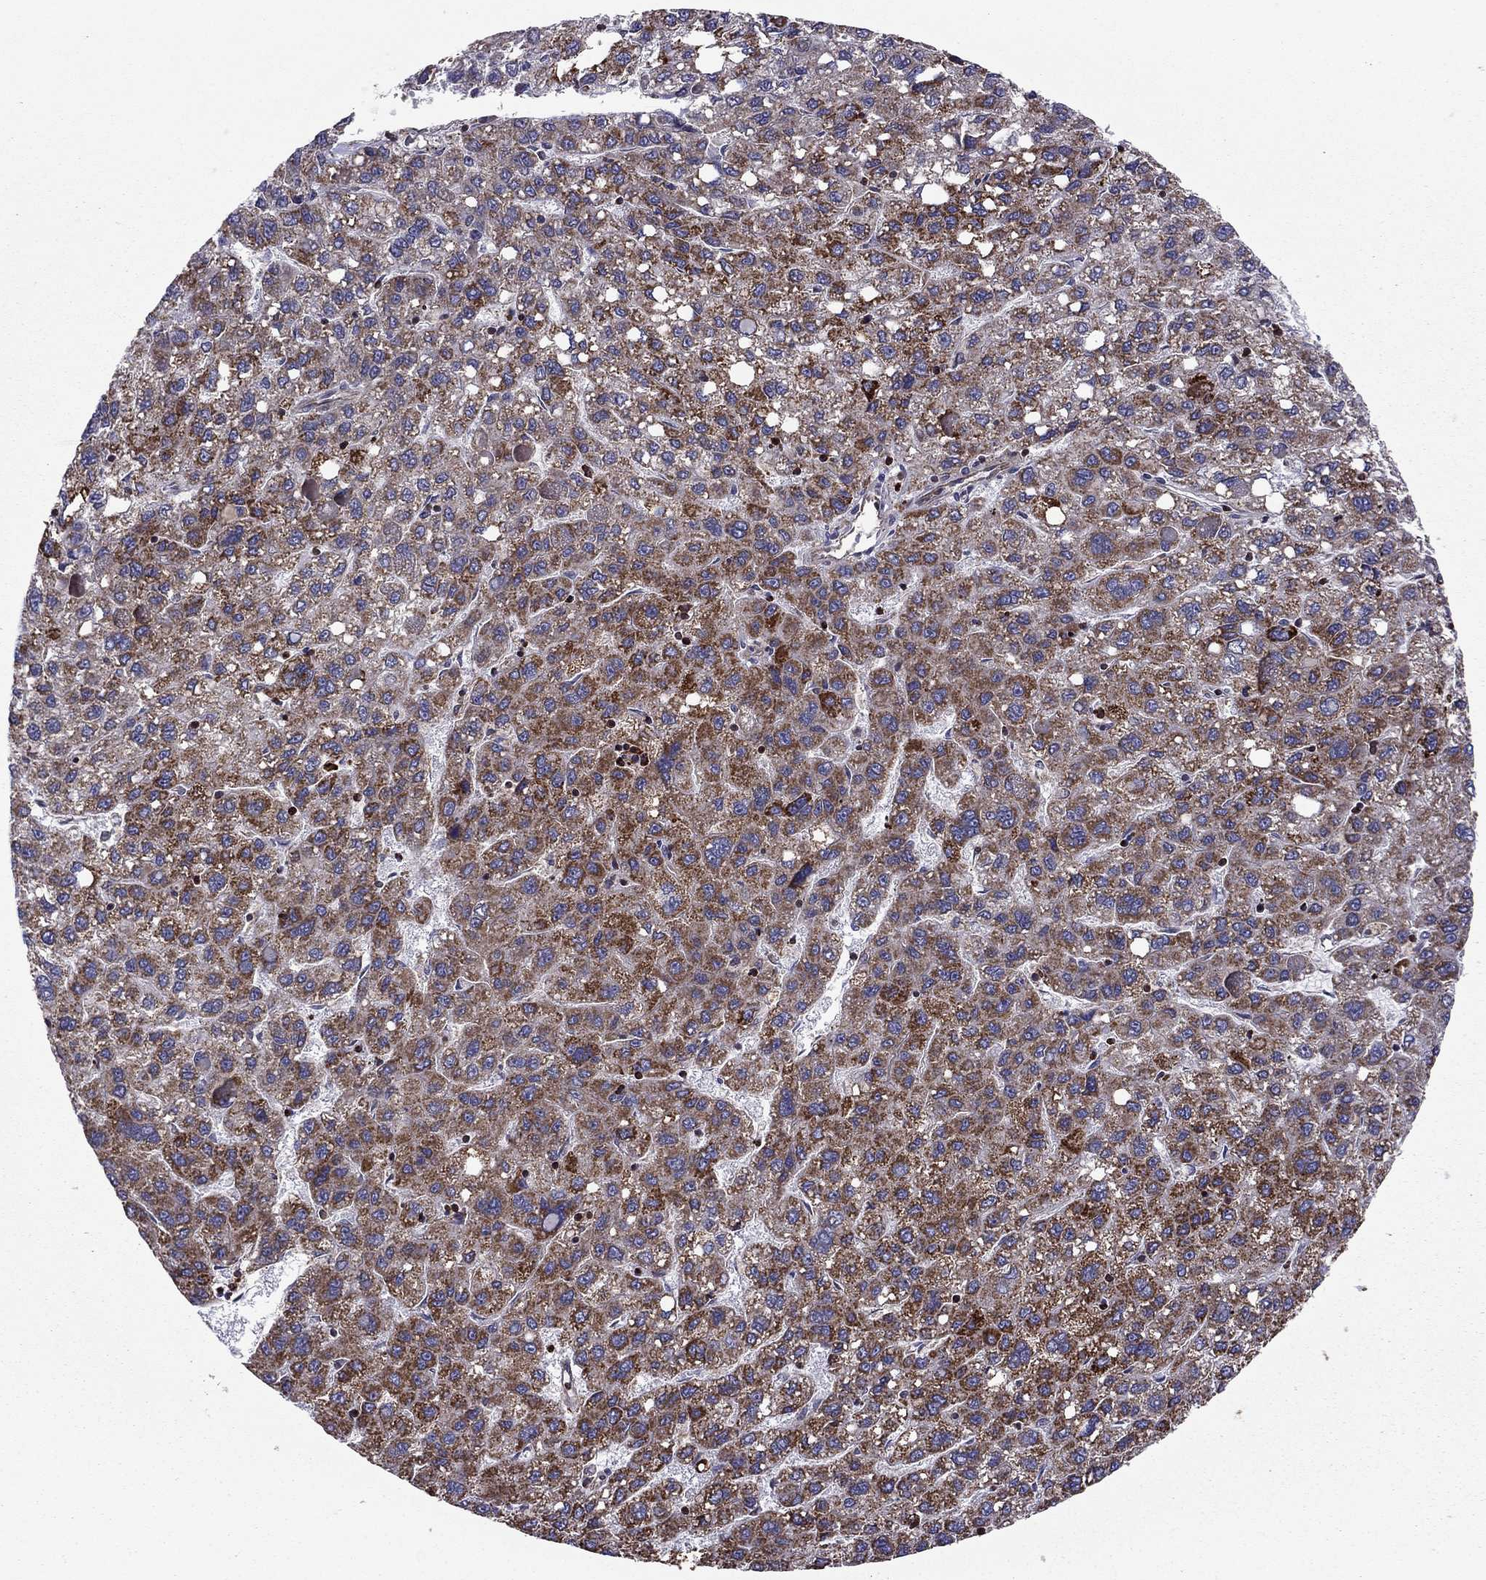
{"staining": {"intensity": "strong", "quantity": "25%-75%", "location": "cytoplasmic/membranous"}, "tissue": "liver cancer", "cell_type": "Tumor cells", "image_type": "cancer", "snomed": [{"axis": "morphology", "description": "Carcinoma, Hepatocellular, NOS"}, {"axis": "topography", "description": "Liver"}], "caption": "Immunohistochemical staining of human liver hepatocellular carcinoma demonstrates high levels of strong cytoplasmic/membranous positivity in about 25%-75% of tumor cells.", "gene": "ALG6", "patient": {"sex": "female", "age": 82}}